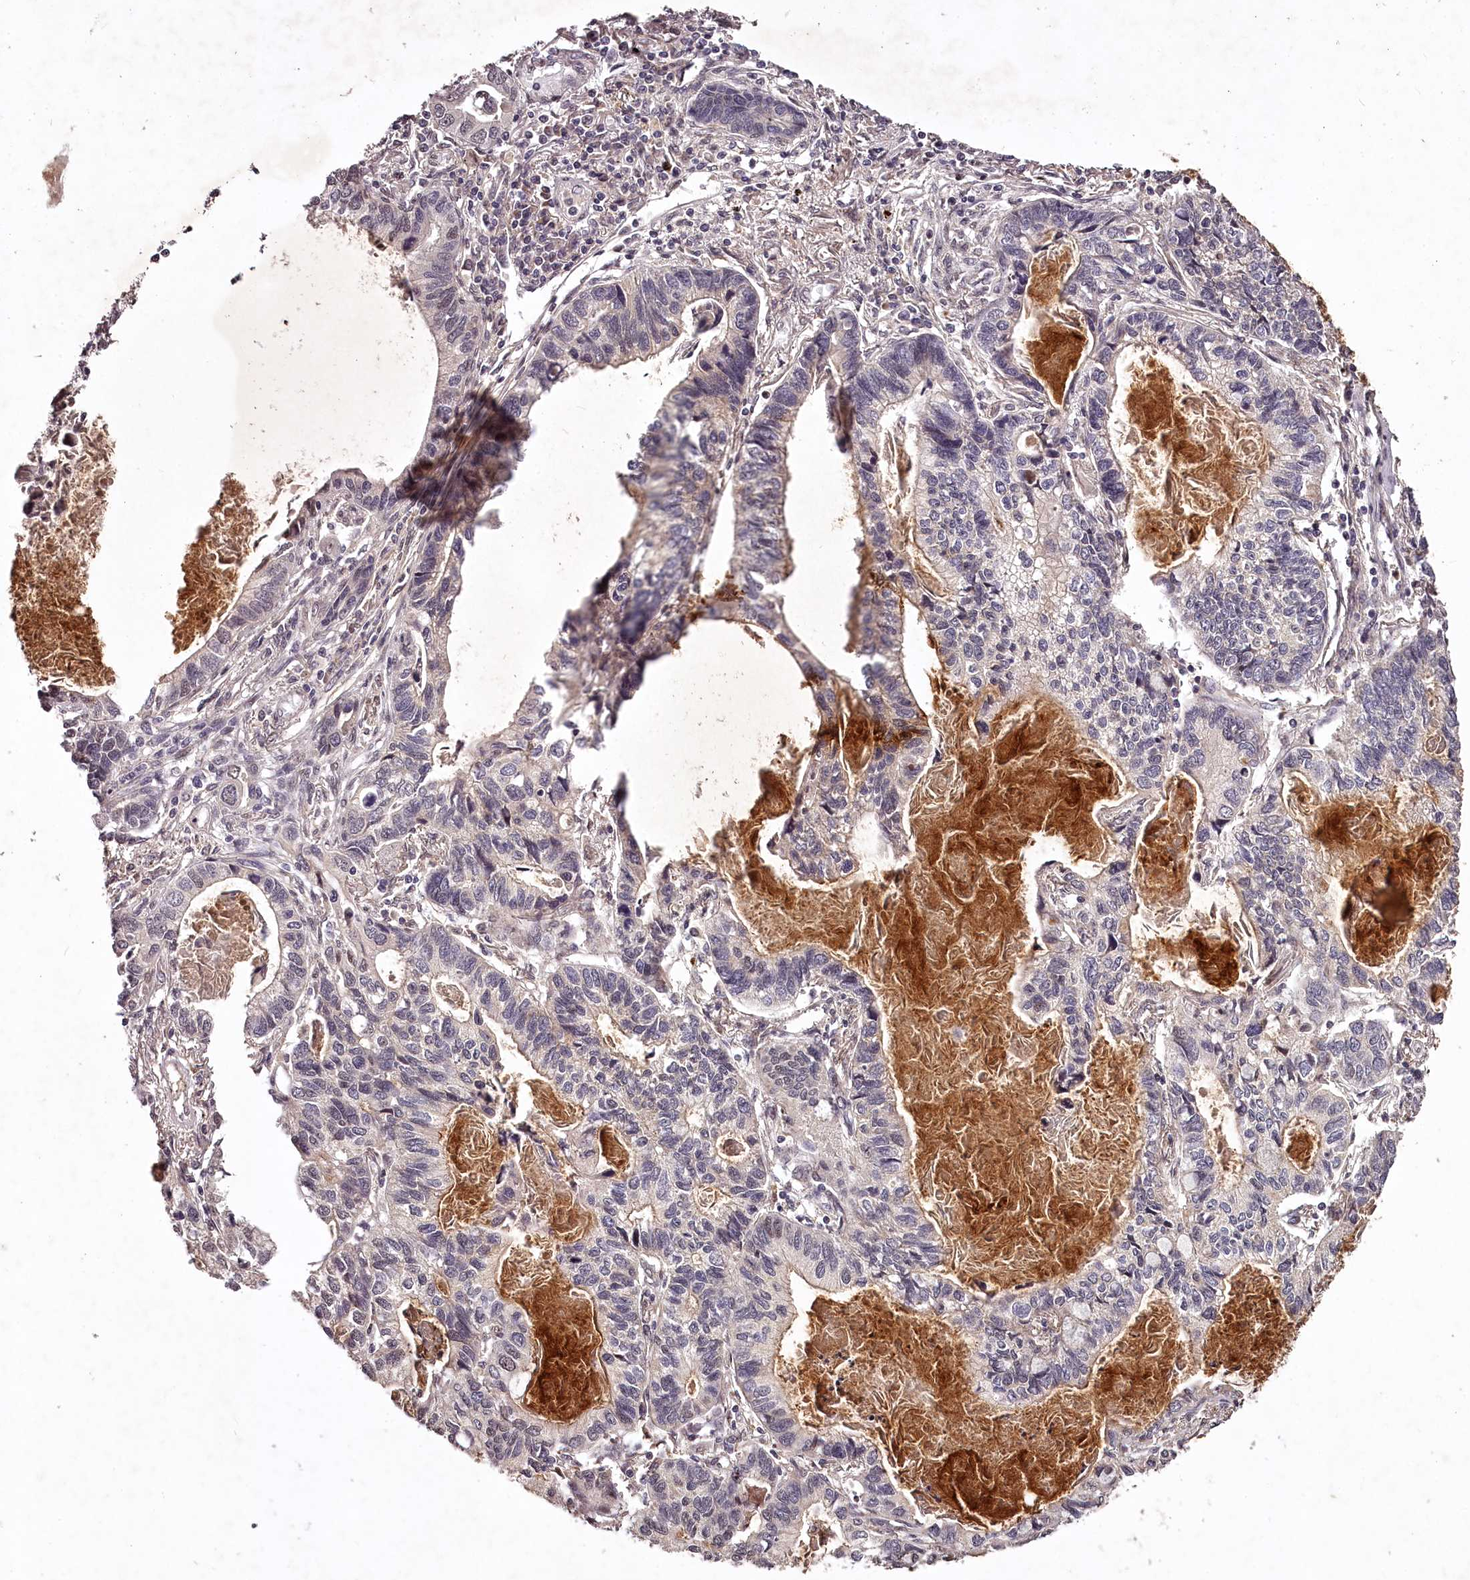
{"staining": {"intensity": "negative", "quantity": "none", "location": "none"}, "tissue": "lung cancer", "cell_type": "Tumor cells", "image_type": "cancer", "snomed": [{"axis": "morphology", "description": "Adenocarcinoma, NOS"}, {"axis": "topography", "description": "Lung"}], "caption": "There is no significant expression in tumor cells of lung adenocarcinoma.", "gene": "MAML3", "patient": {"sex": "male", "age": 67}}